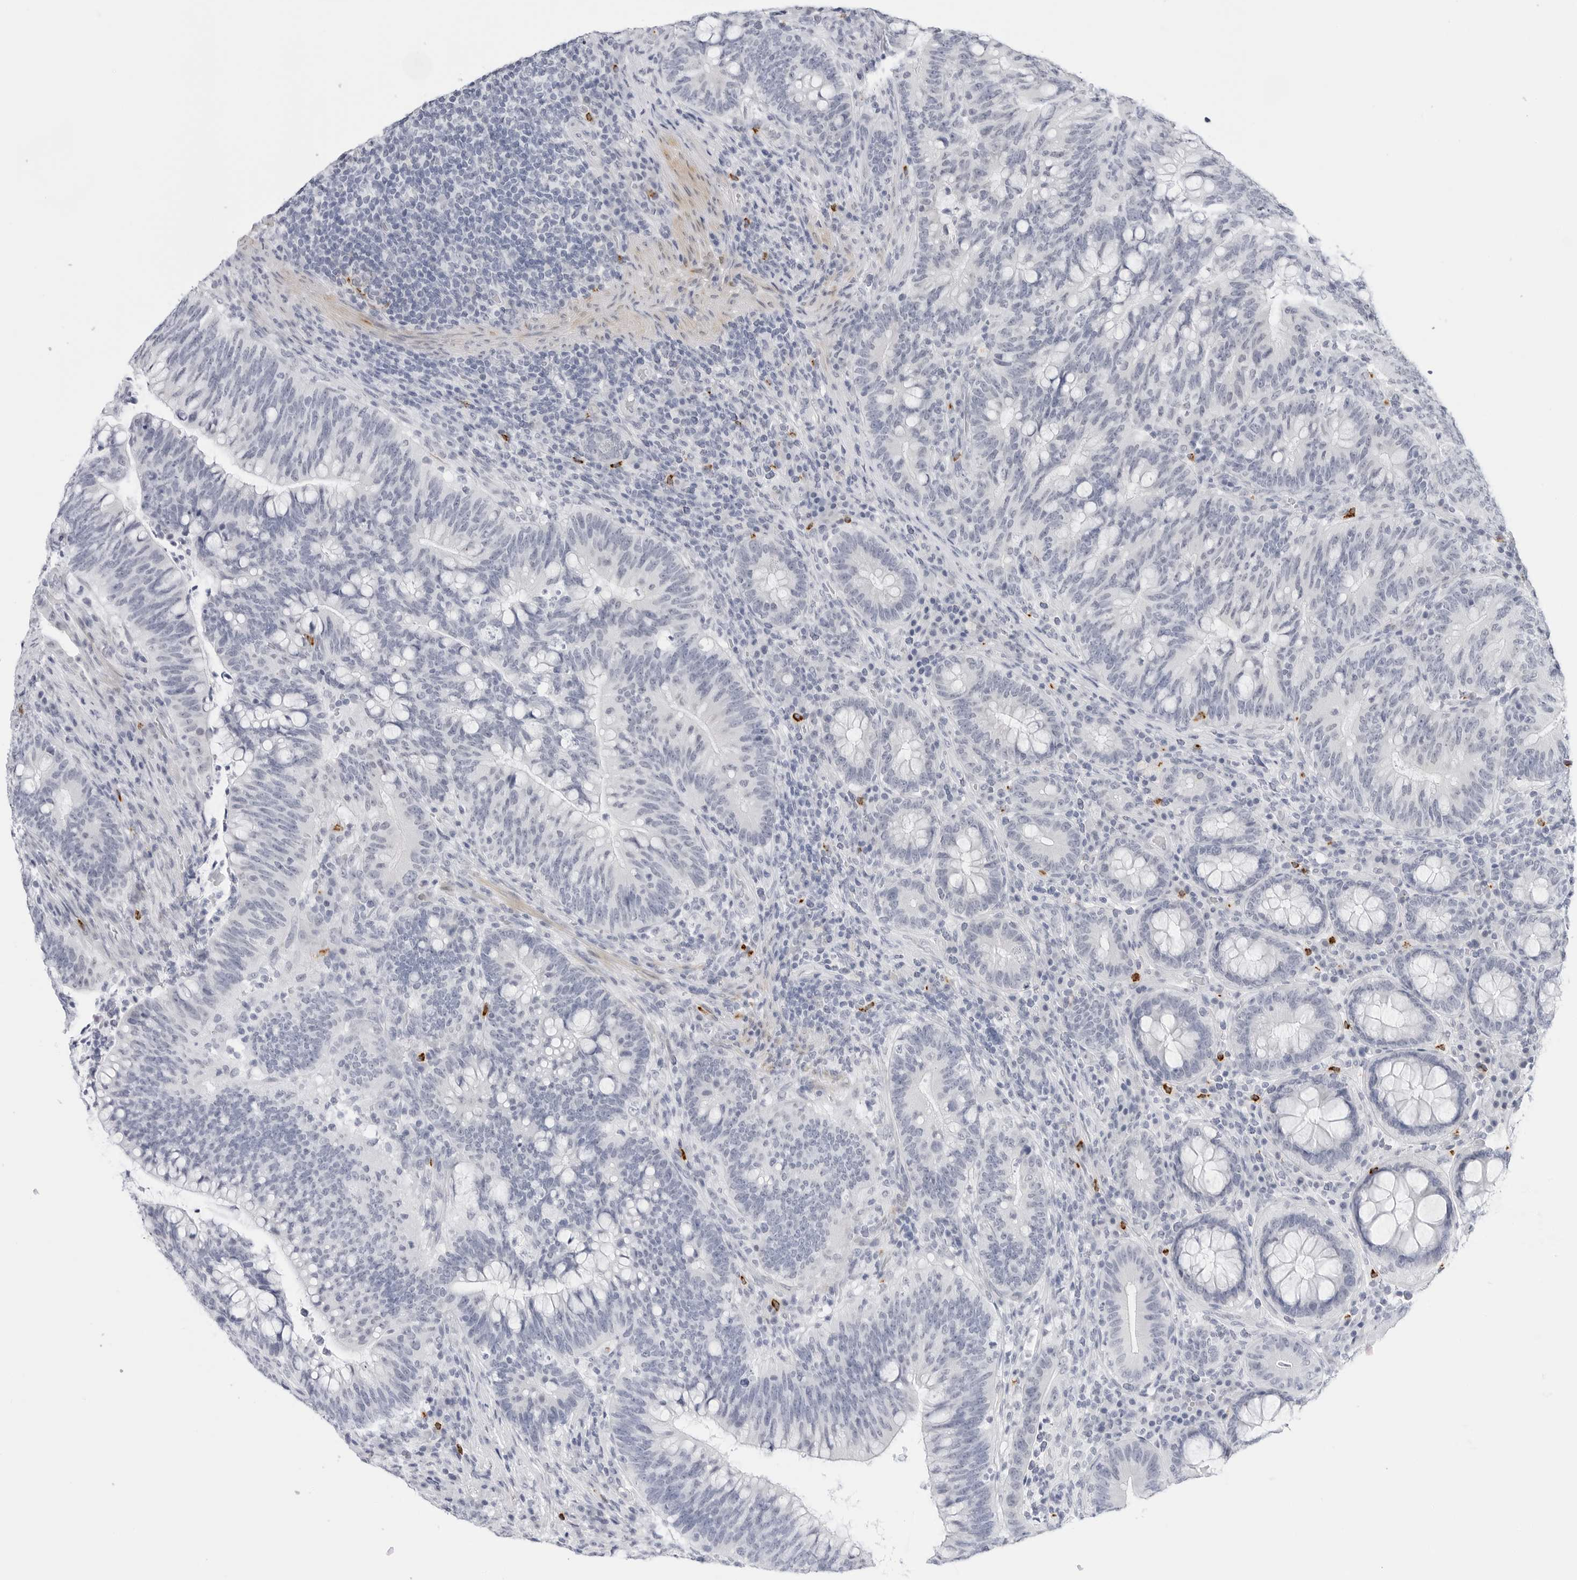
{"staining": {"intensity": "negative", "quantity": "none", "location": "none"}, "tissue": "colorectal cancer", "cell_type": "Tumor cells", "image_type": "cancer", "snomed": [{"axis": "morphology", "description": "Adenocarcinoma, NOS"}, {"axis": "topography", "description": "Colon"}], "caption": "This image is of colorectal cancer stained with immunohistochemistry (IHC) to label a protein in brown with the nuclei are counter-stained blue. There is no positivity in tumor cells.", "gene": "HSPB7", "patient": {"sex": "female", "age": 66}}